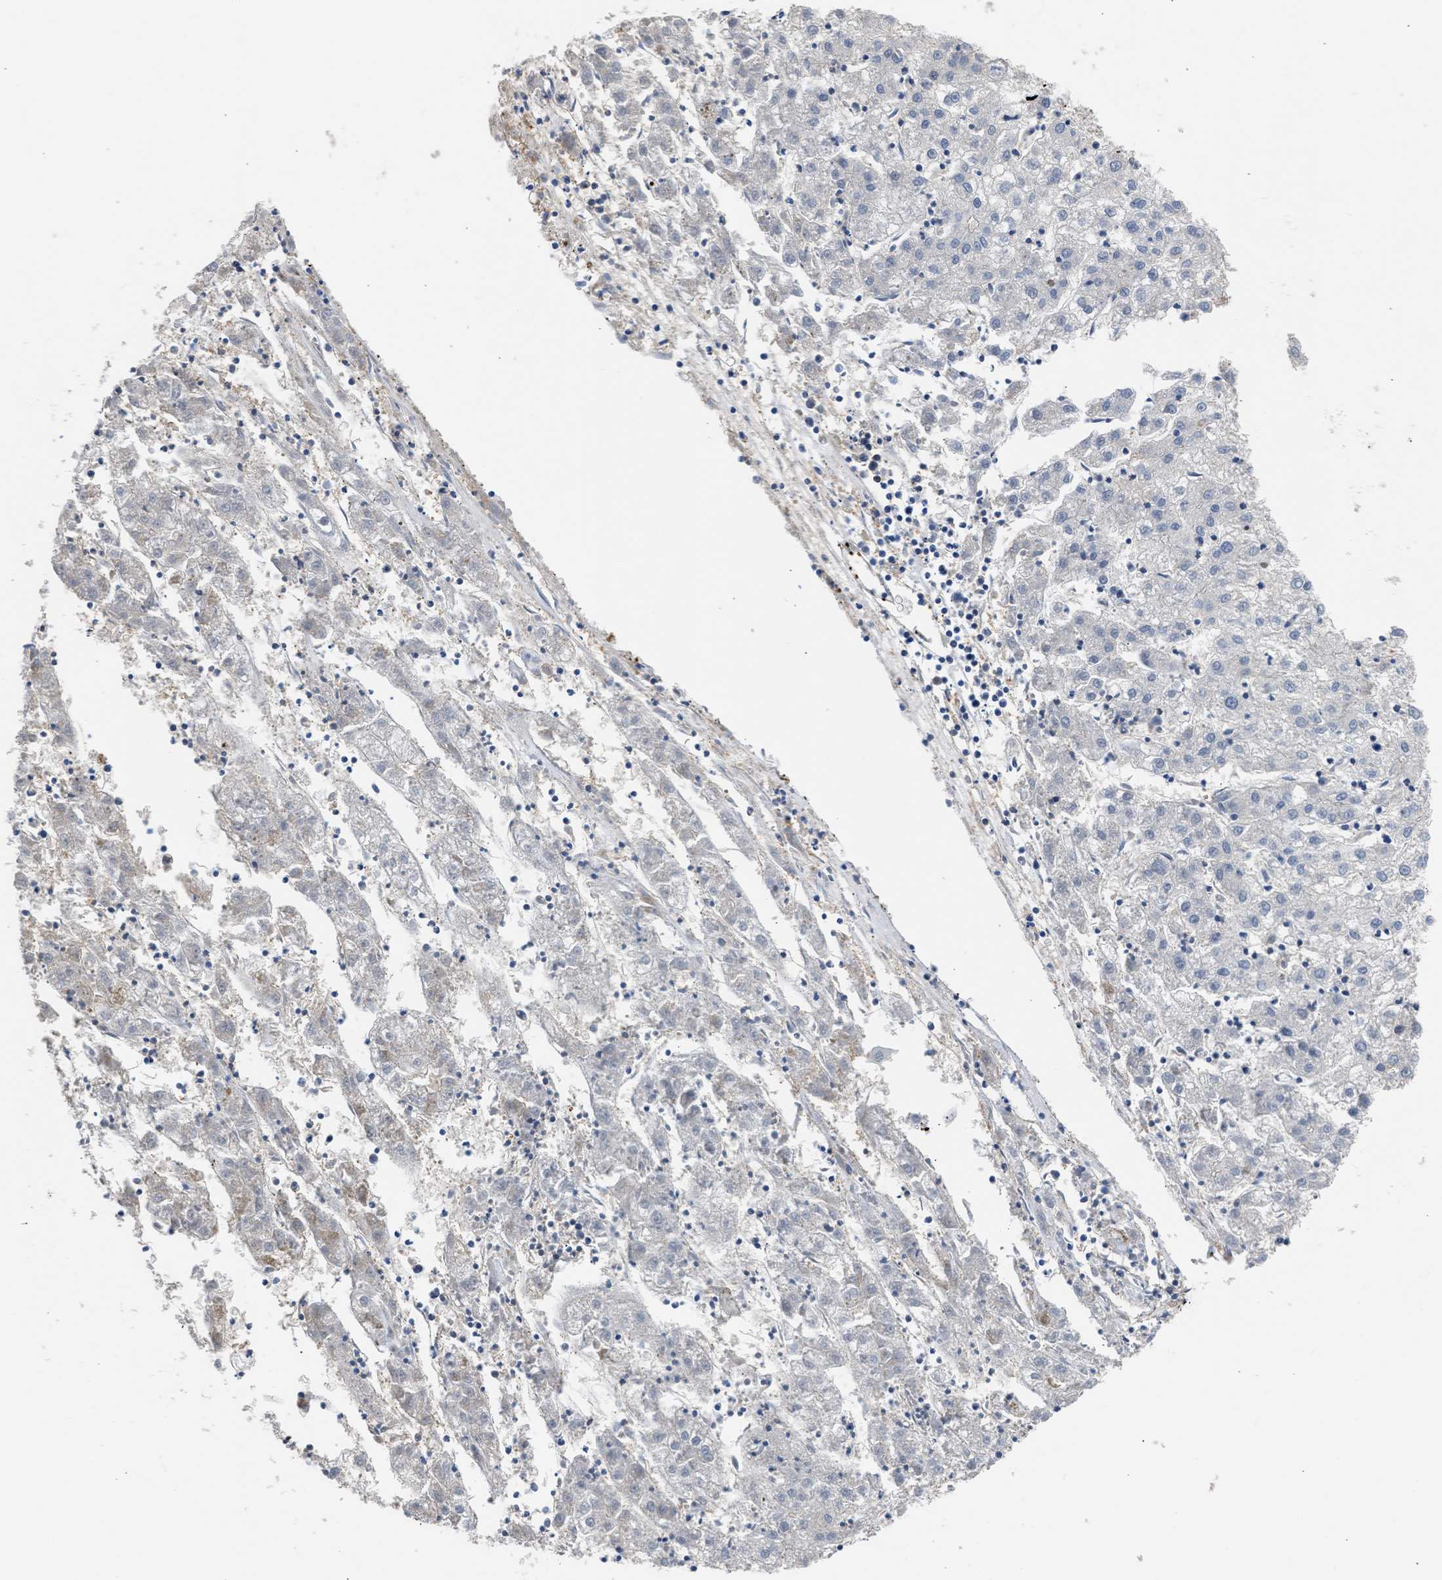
{"staining": {"intensity": "negative", "quantity": "none", "location": "none"}, "tissue": "liver cancer", "cell_type": "Tumor cells", "image_type": "cancer", "snomed": [{"axis": "morphology", "description": "Carcinoma, Hepatocellular, NOS"}, {"axis": "topography", "description": "Liver"}], "caption": "A histopathology image of human liver cancer (hepatocellular carcinoma) is negative for staining in tumor cells.", "gene": "MAS1L", "patient": {"sex": "male", "age": 72}}